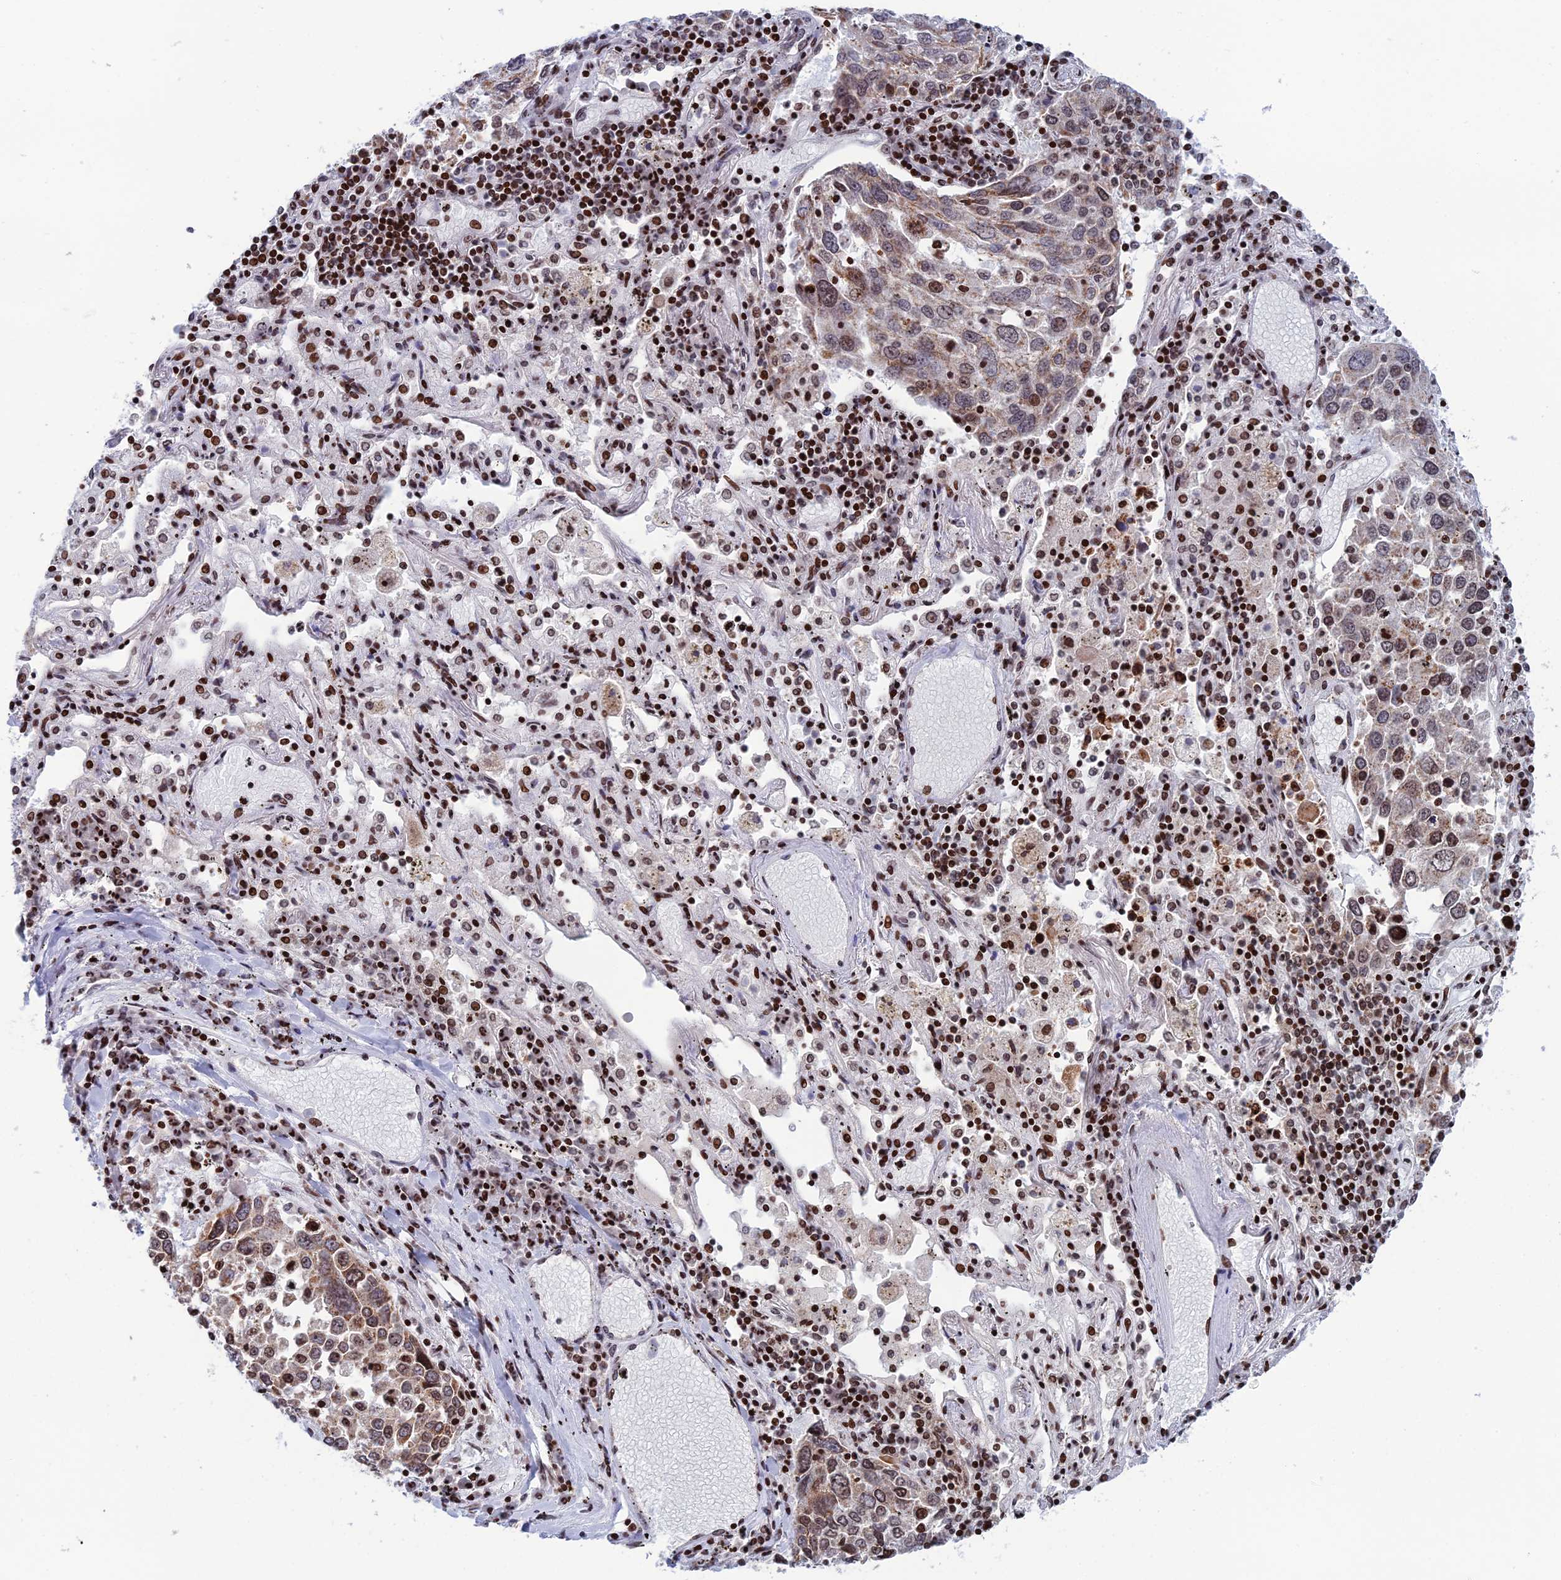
{"staining": {"intensity": "moderate", "quantity": ">75%", "location": "cytoplasmic/membranous,nuclear"}, "tissue": "lung cancer", "cell_type": "Tumor cells", "image_type": "cancer", "snomed": [{"axis": "morphology", "description": "Squamous cell carcinoma, NOS"}, {"axis": "topography", "description": "Lung"}], "caption": "Lung squamous cell carcinoma stained with DAB (3,3'-diaminobenzidine) immunohistochemistry (IHC) exhibits medium levels of moderate cytoplasmic/membranous and nuclear expression in about >75% of tumor cells.", "gene": "AFF3", "patient": {"sex": "male", "age": 65}}